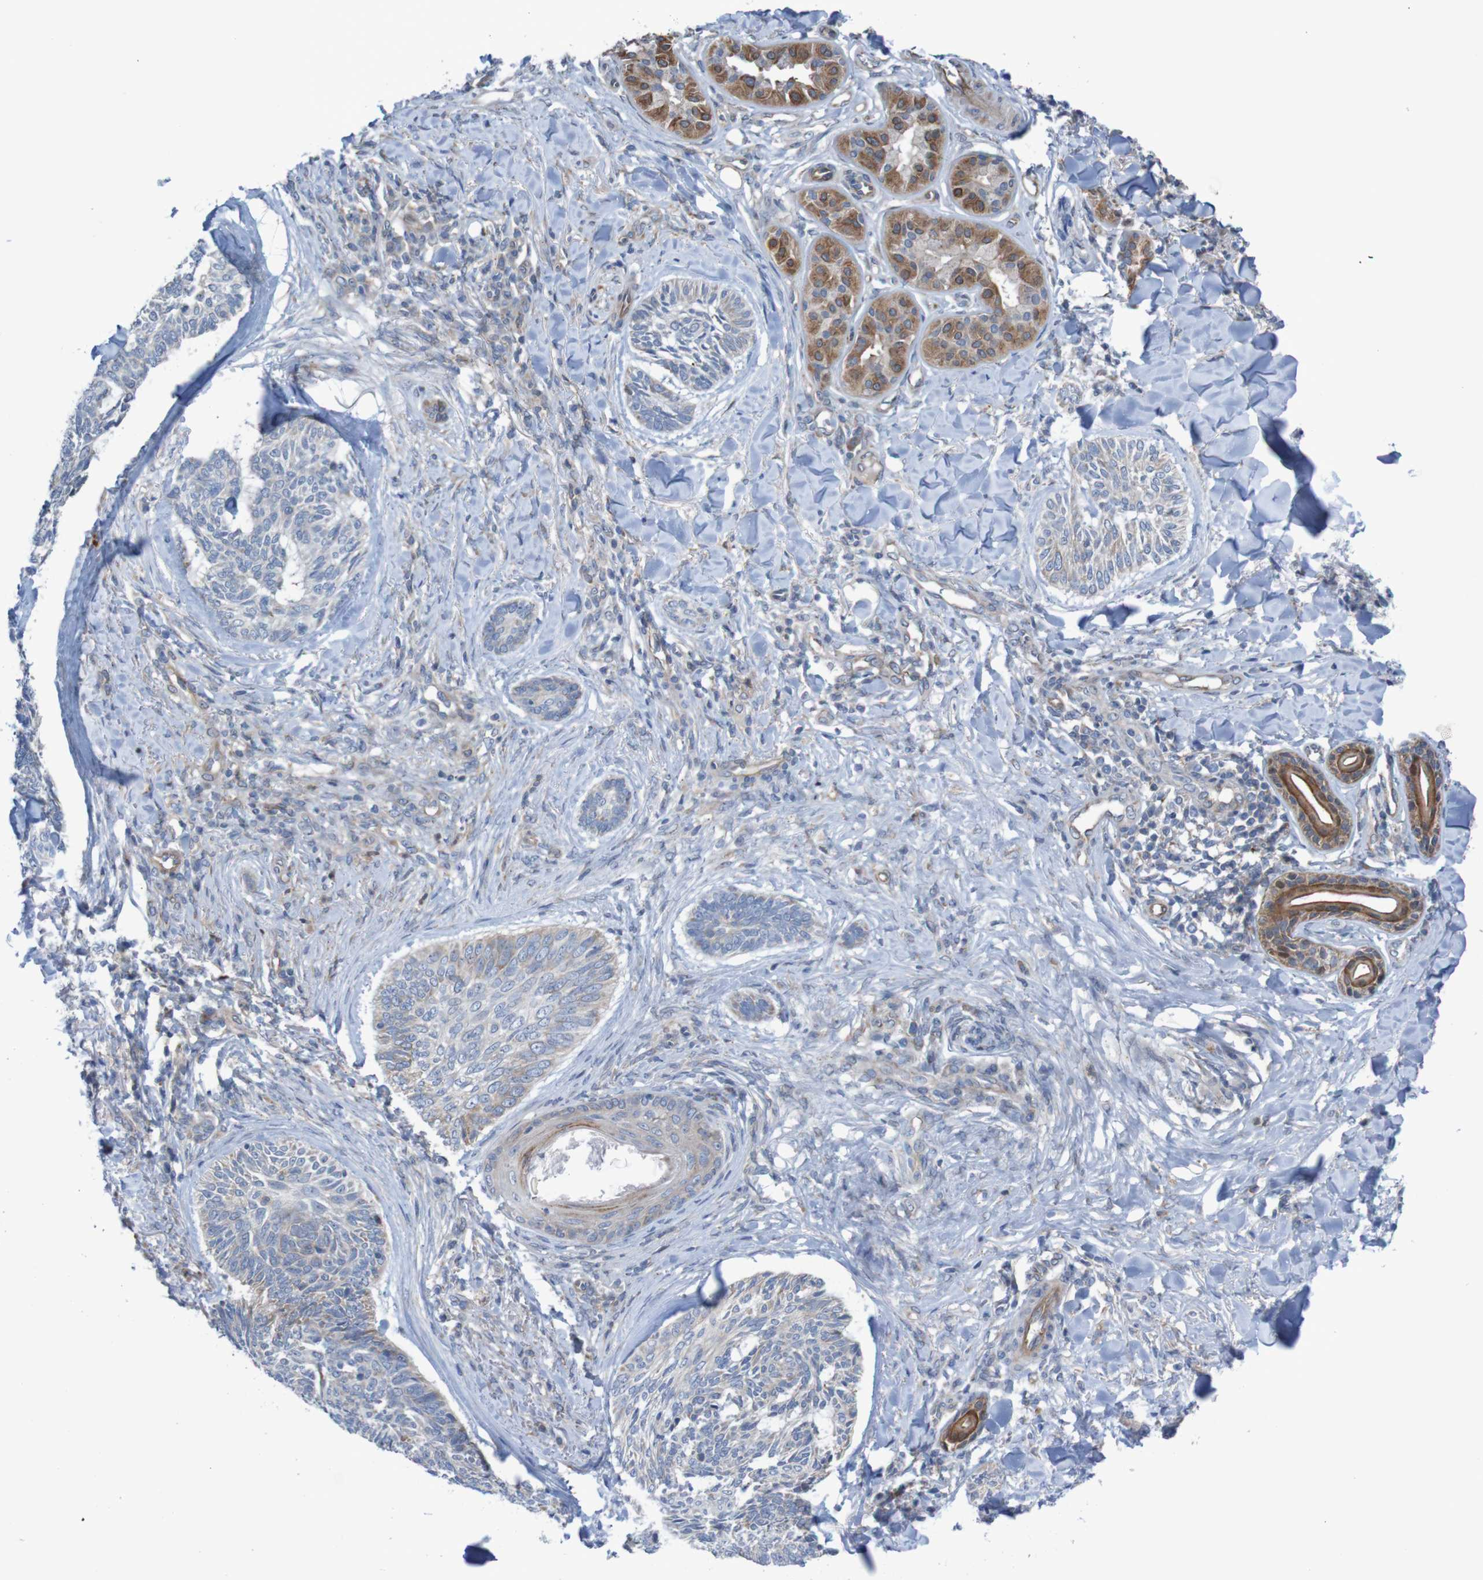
{"staining": {"intensity": "weak", "quantity": "<25%", "location": "cytoplasmic/membranous"}, "tissue": "skin cancer", "cell_type": "Tumor cells", "image_type": "cancer", "snomed": [{"axis": "morphology", "description": "Basal cell carcinoma"}, {"axis": "topography", "description": "Skin"}], "caption": "An image of human skin cancer is negative for staining in tumor cells.", "gene": "ANGPT4", "patient": {"sex": "male", "age": 43}}